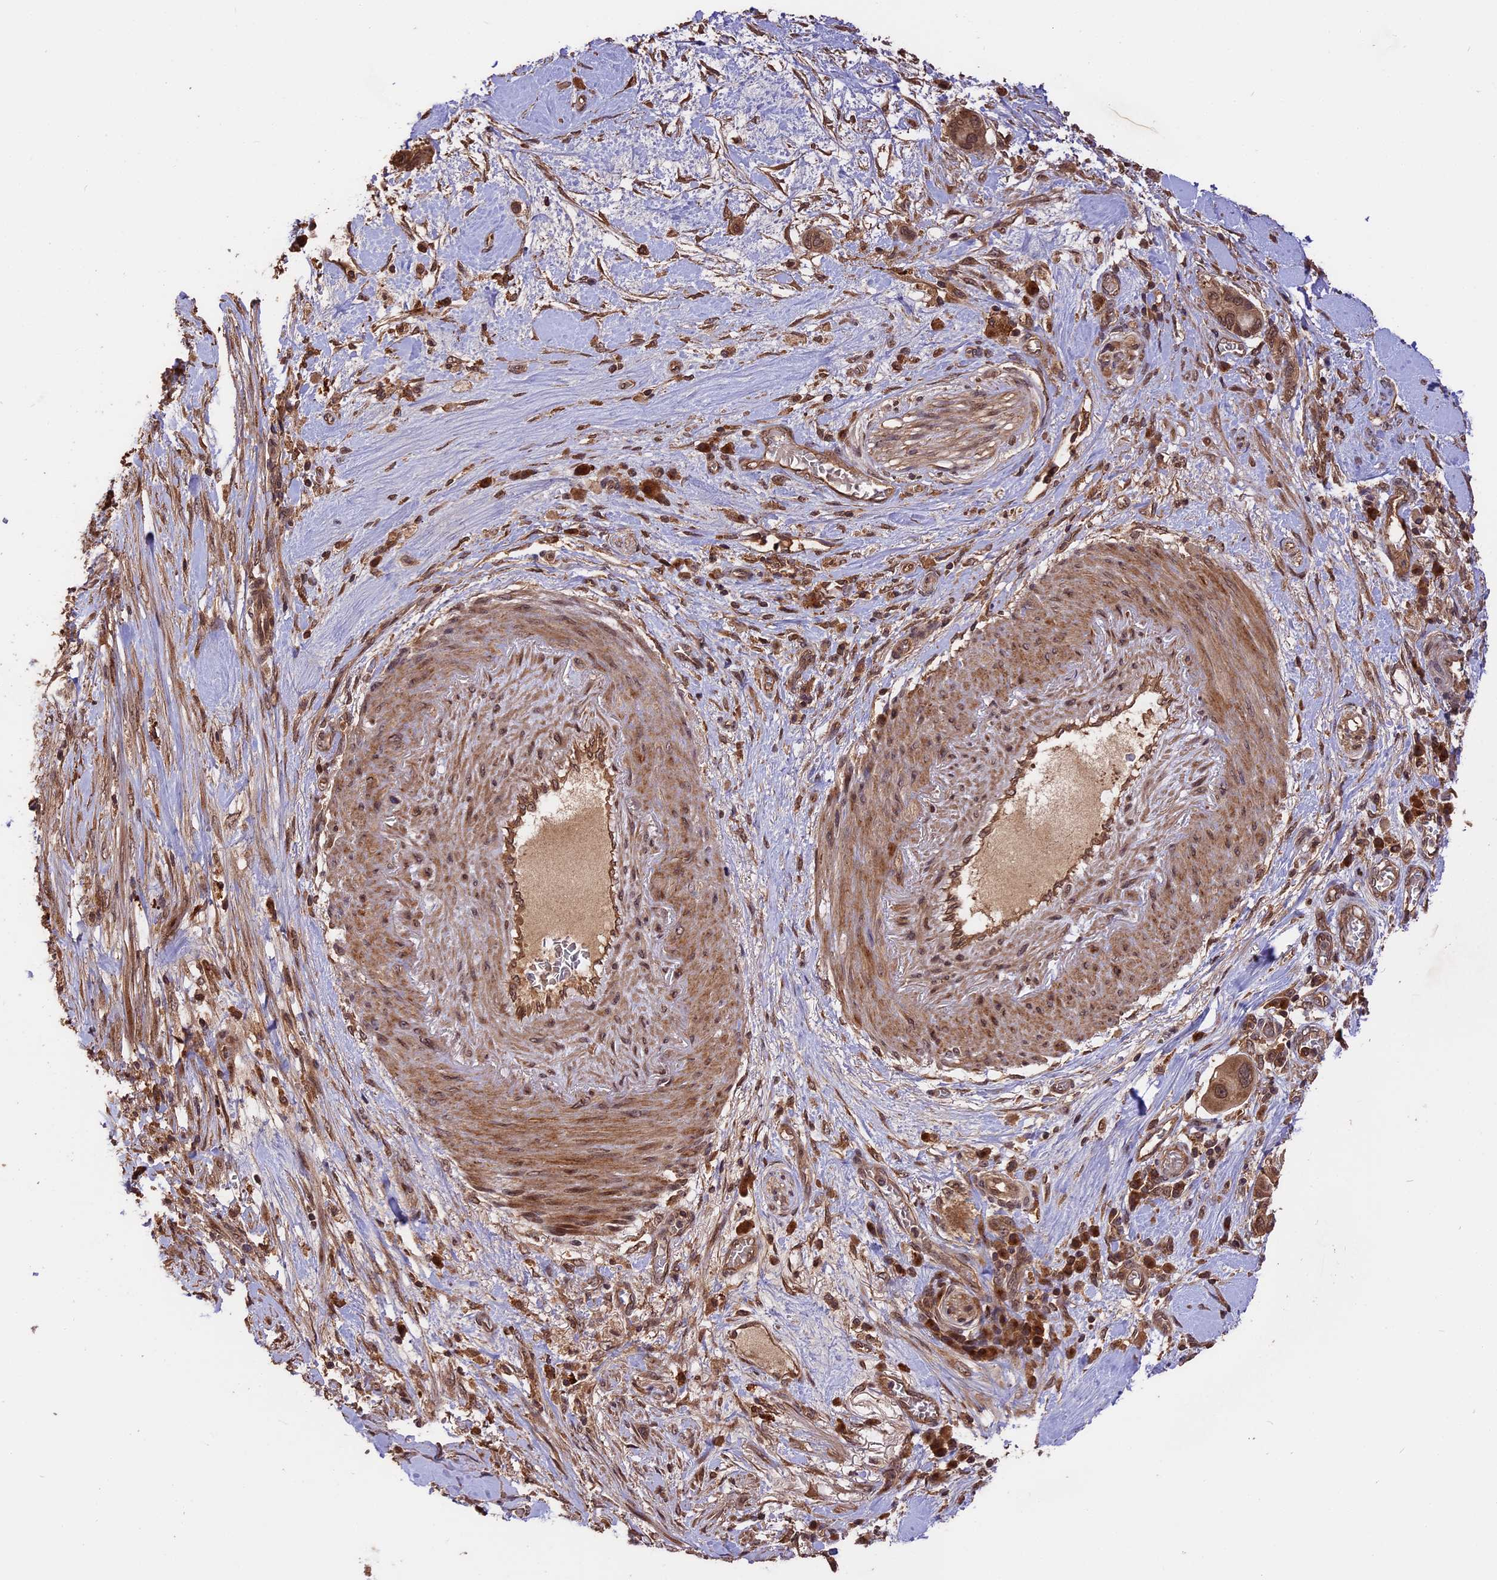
{"staining": {"intensity": "moderate", "quantity": ">75%", "location": "cytoplasmic/membranous,nuclear"}, "tissue": "pancreatic cancer", "cell_type": "Tumor cells", "image_type": "cancer", "snomed": [{"axis": "morphology", "description": "Adenocarcinoma, NOS"}, {"axis": "topography", "description": "Pancreas"}], "caption": "DAB immunohistochemical staining of human pancreatic cancer (adenocarcinoma) reveals moderate cytoplasmic/membranous and nuclear protein expression in approximately >75% of tumor cells.", "gene": "ESCO1", "patient": {"sex": "male", "age": 68}}